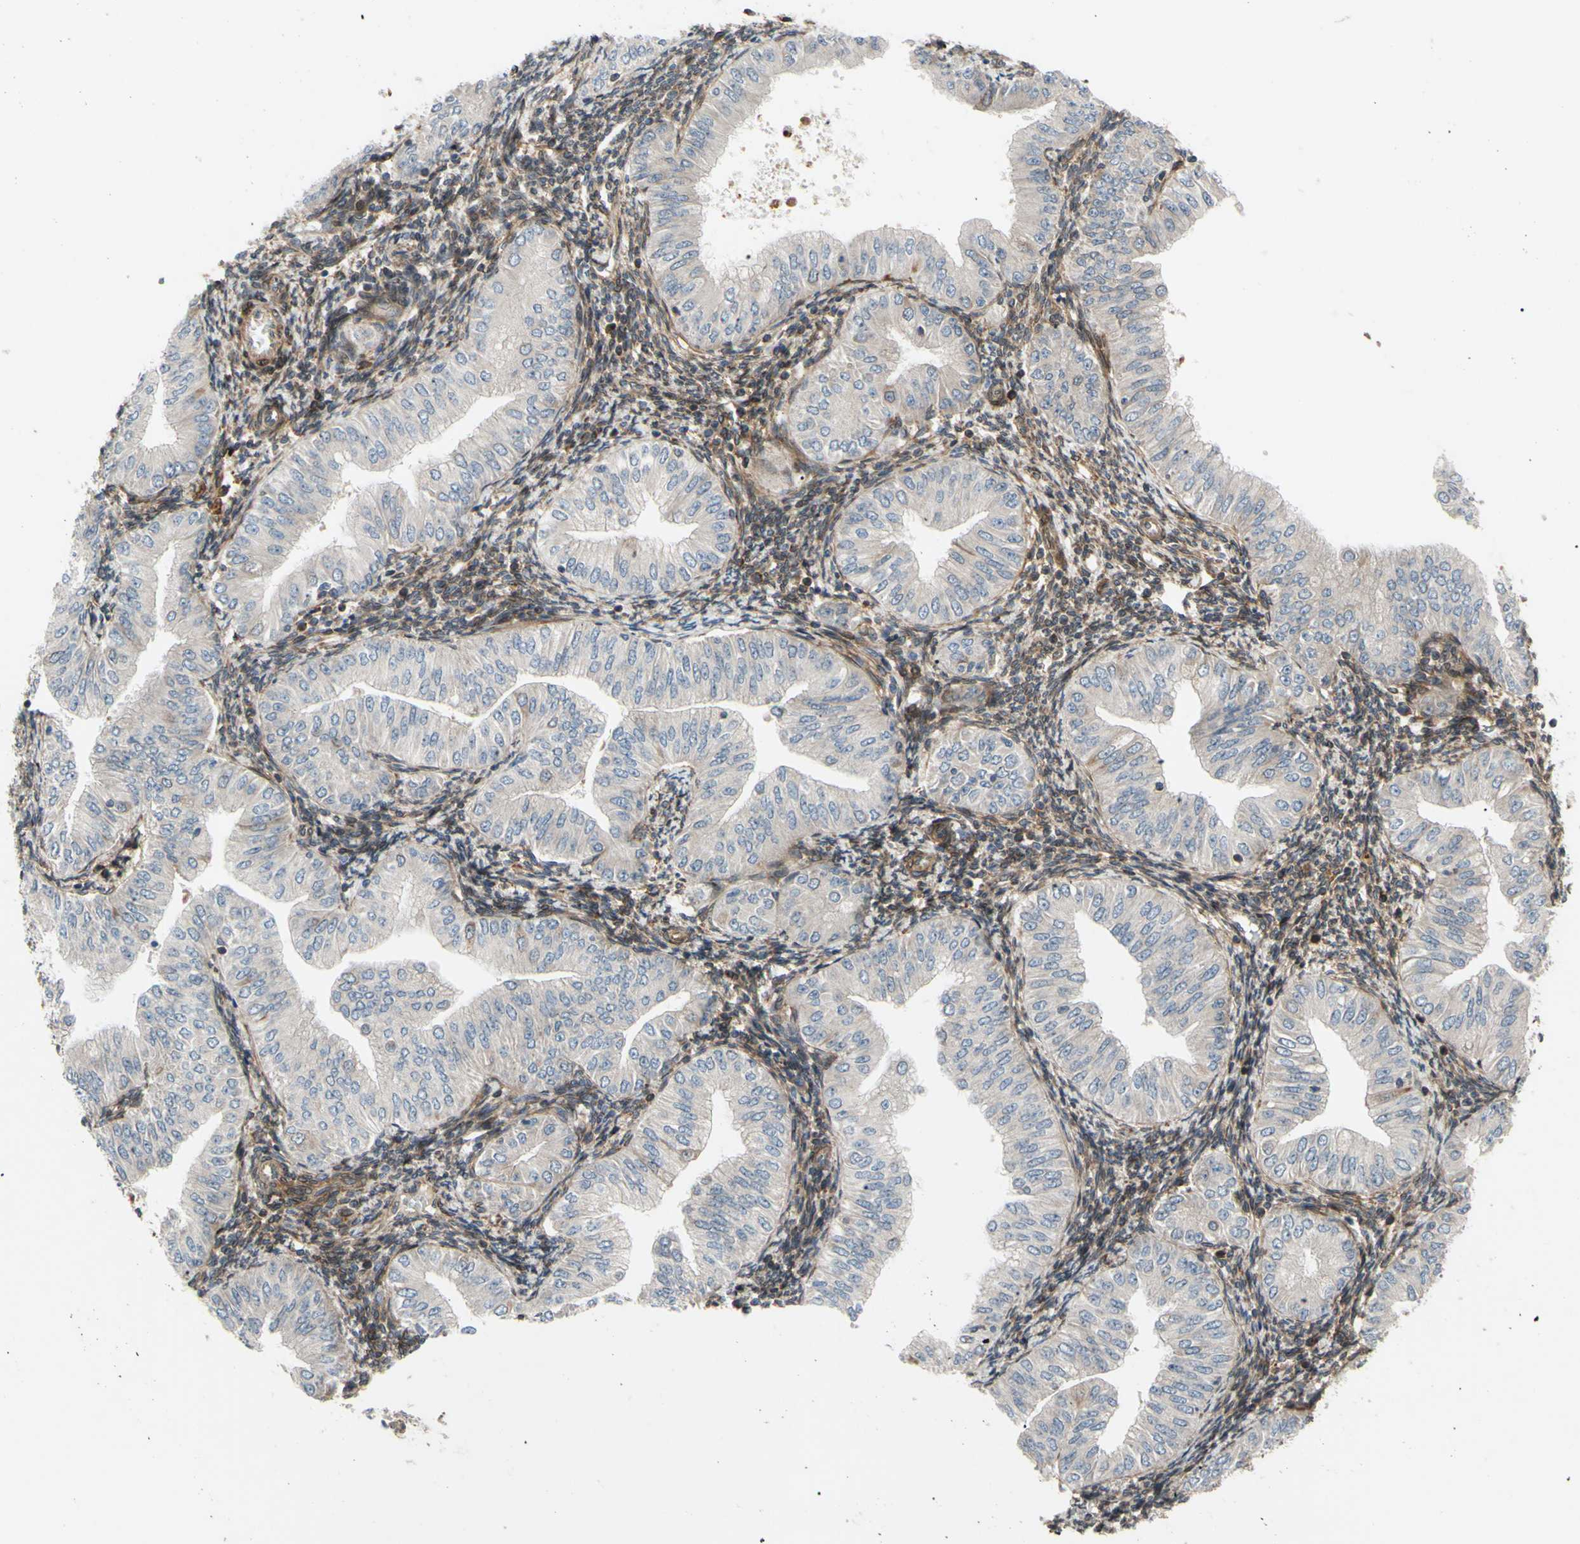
{"staining": {"intensity": "weak", "quantity": ">75%", "location": "cytoplasmic/membranous"}, "tissue": "endometrial cancer", "cell_type": "Tumor cells", "image_type": "cancer", "snomed": [{"axis": "morphology", "description": "Normal tissue, NOS"}, {"axis": "morphology", "description": "Adenocarcinoma, NOS"}, {"axis": "topography", "description": "Endometrium"}], "caption": "A micrograph of endometrial cancer (adenocarcinoma) stained for a protein displays weak cytoplasmic/membranous brown staining in tumor cells.", "gene": "PRAF2", "patient": {"sex": "female", "age": 53}}